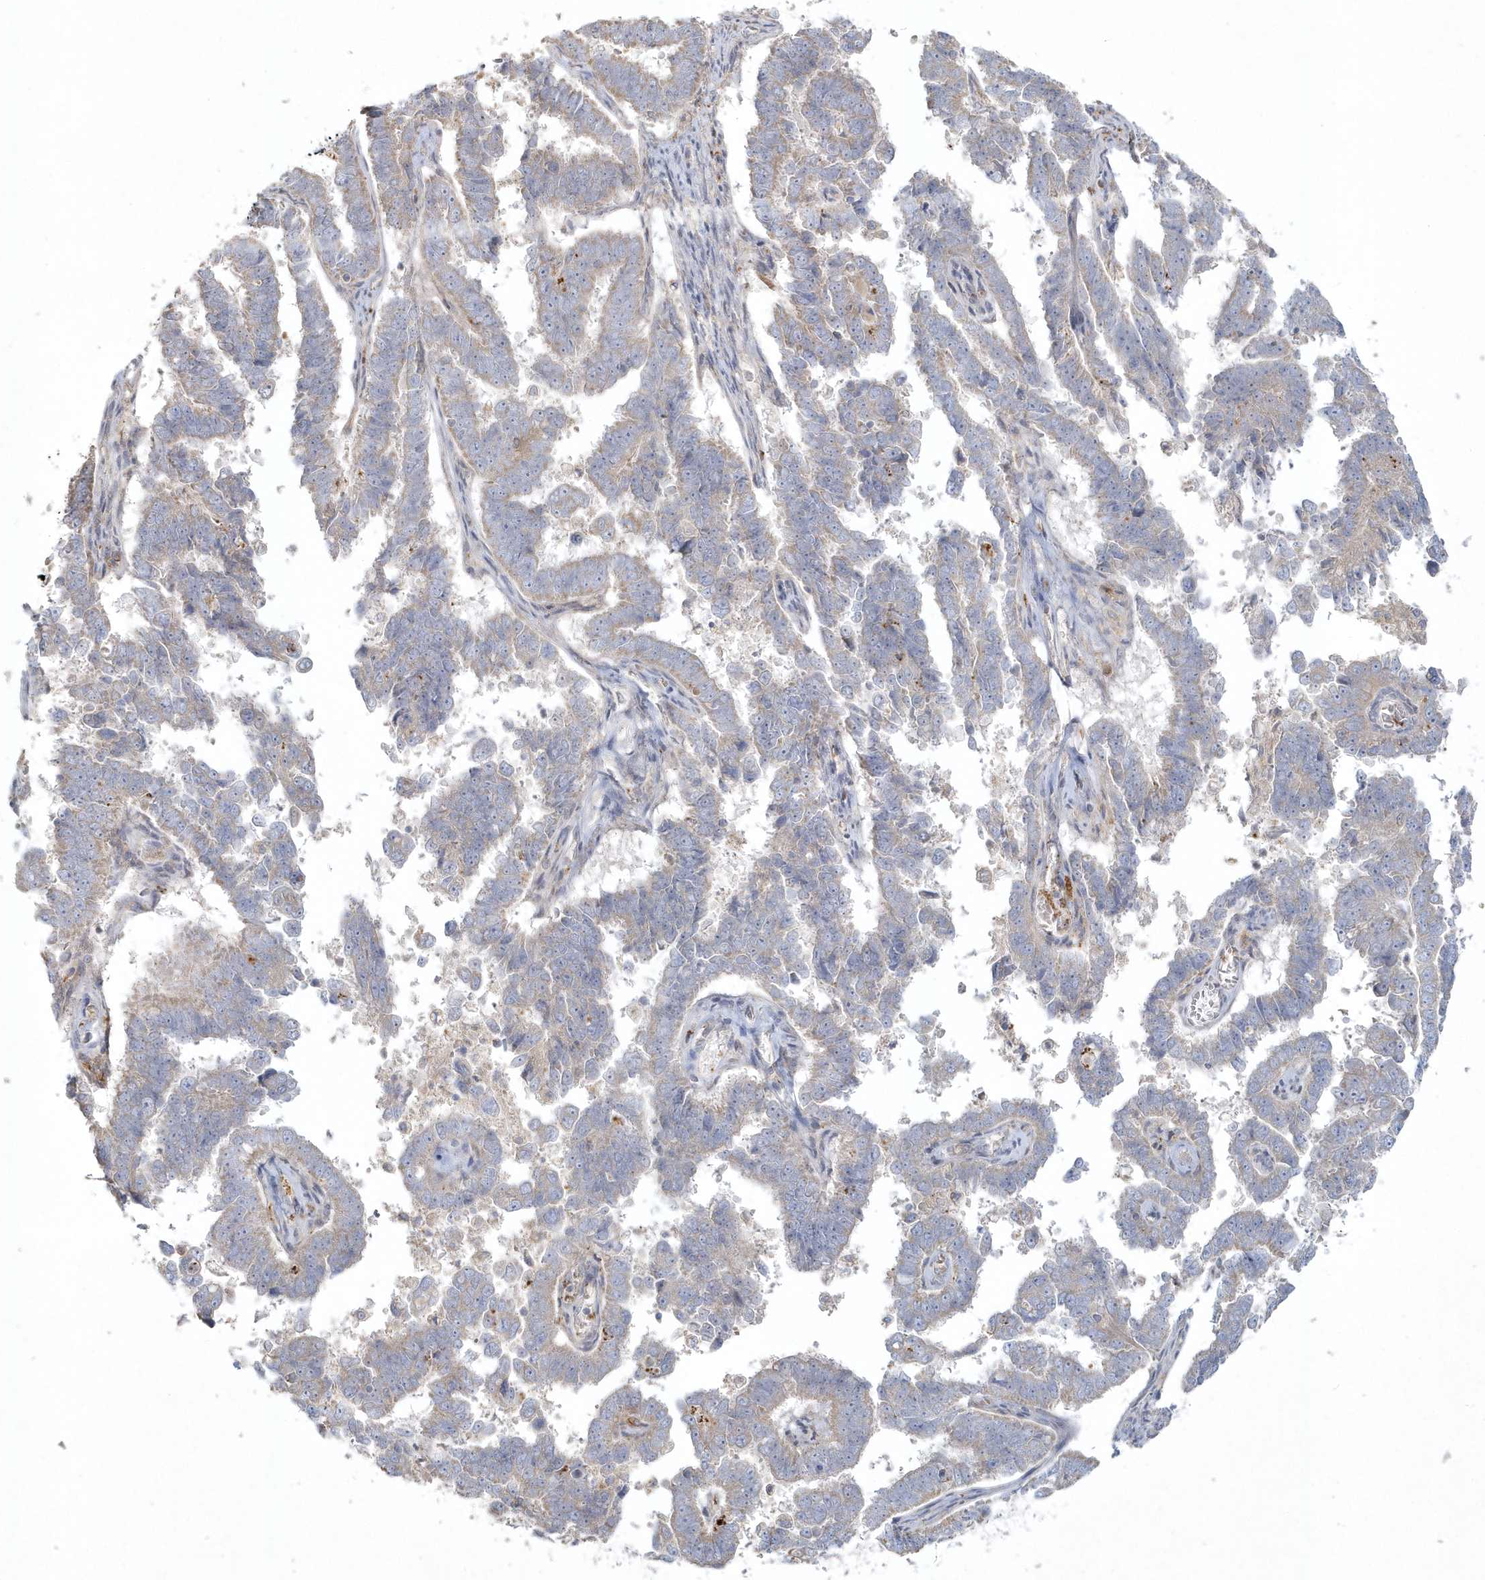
{"staining": {"intensity": "weak", "quantity": "<25%", "location": "cytoplasmic/membranous"}, "tissue": "endometrial cancer", "cell_type": "Tumor cells", "image_type": "cancer", "snomed": [{"axis": "morphology", "description": "Adenocarcinoma, NOS"}, {"axis": "topography", "description": "Endometrium"}], "caption": "Tumor cells show no significant positivity in endometrial cancer (adenocarcinoma). (Stains: DAB (3,3'-diaminobenzidine) immunohistochemistry (IHC) with hematoxylin counter stain, Microscopy: brightfield microscopy at high magnification).", "gene": "BLTP3A", "patient": {"sex": "female", "age": 75}}